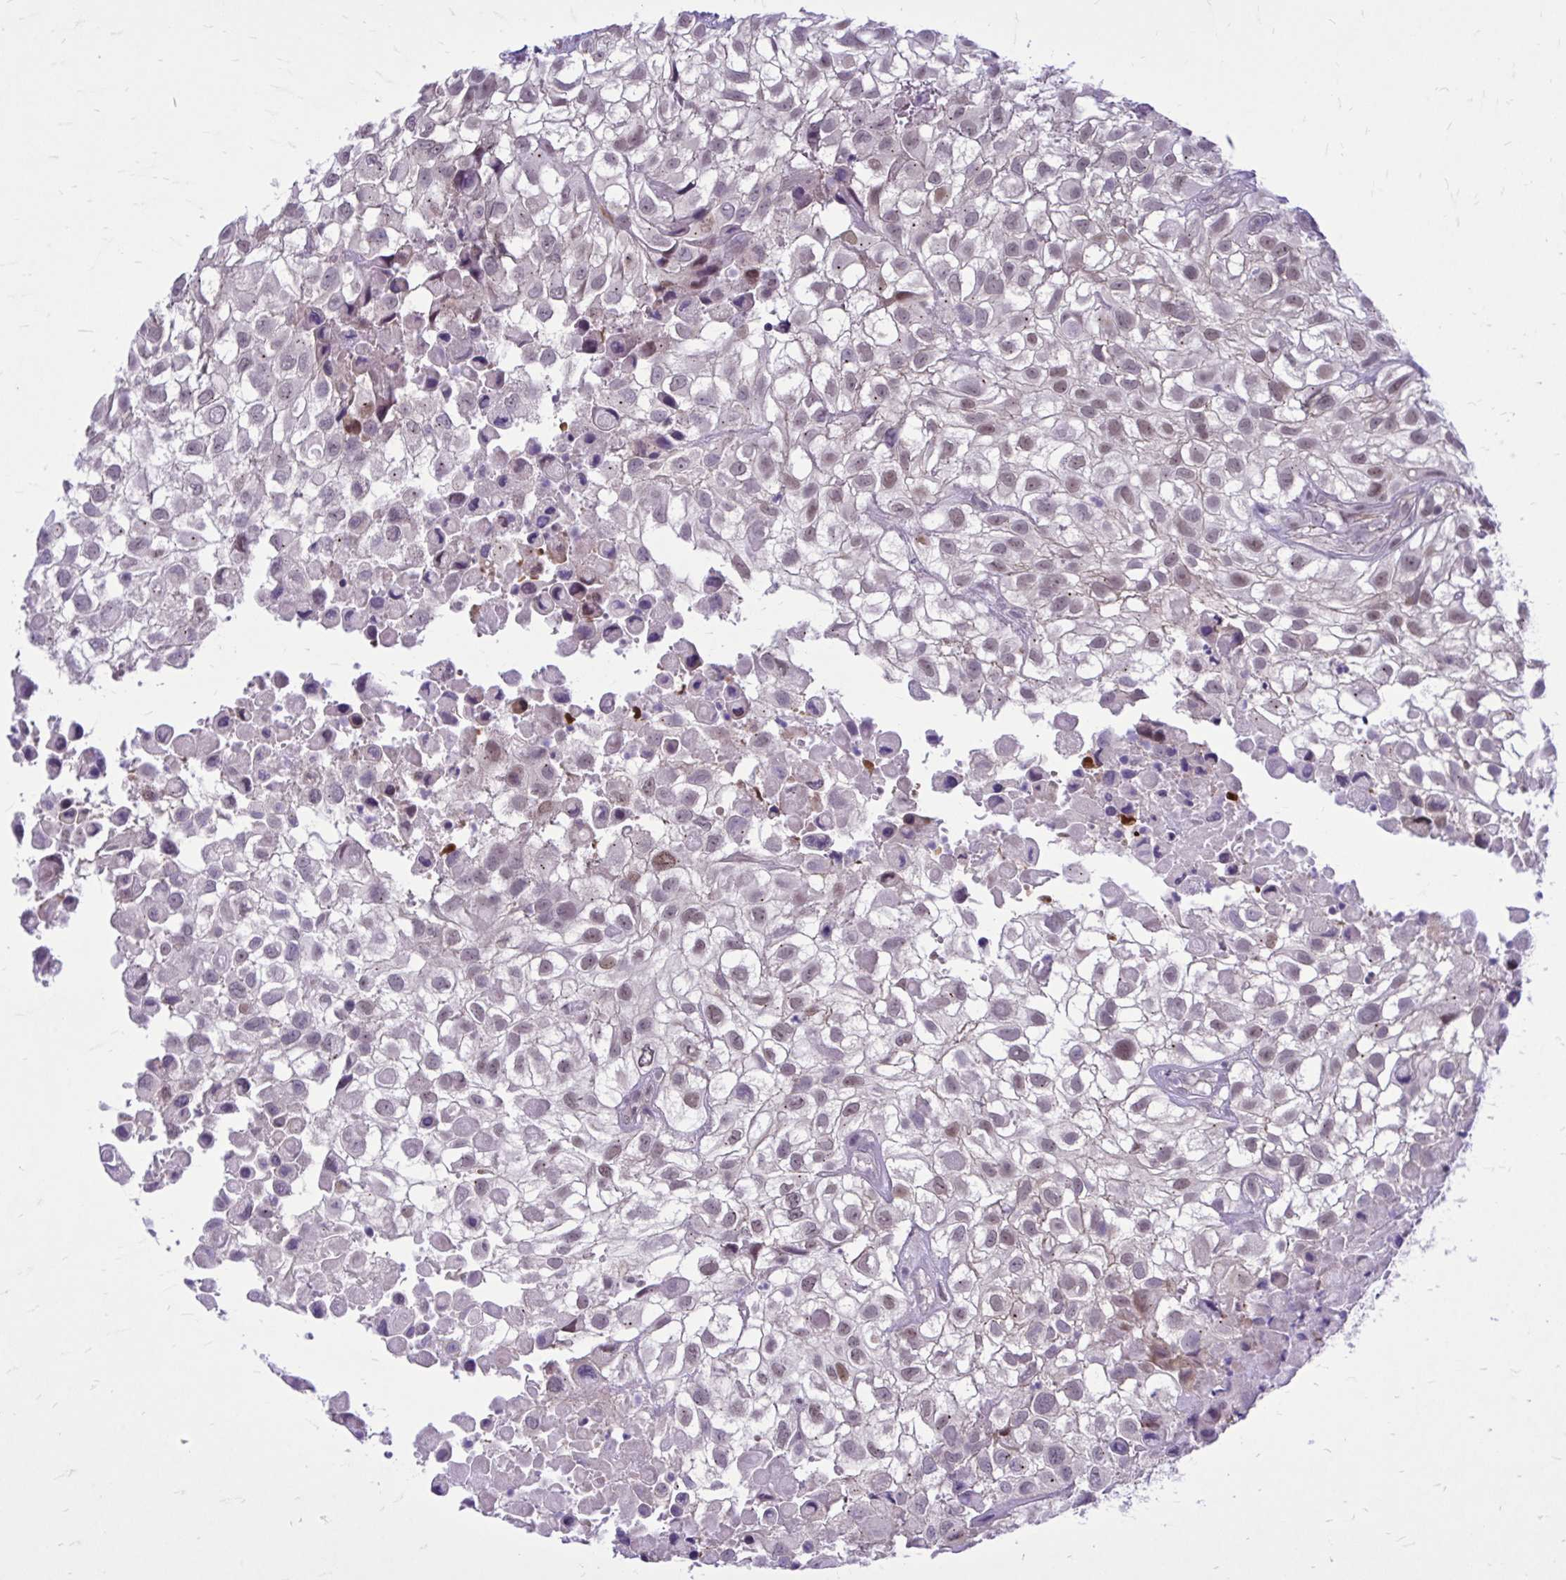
{"staining": {"intensity": "moderate", "quantity": "25%-75%", "location": "nuclear"}, "tissue": "urothelial cancer", "cell_type": "Tumor cells", "image_type": "cancer", "snomed": [{"axis": "morphology", "description": "Urothelial carcinoma, High grade"}, {"axis": "topography", "description": "Urinary bladder"}], "caption": "A medium amount of moderate nuclear staining is identified in about 25%-75% of tumor cells in urothelial cancer tissue.", "gene": "ZBTB25", "patient": {"sex": "male", "age": 56}}